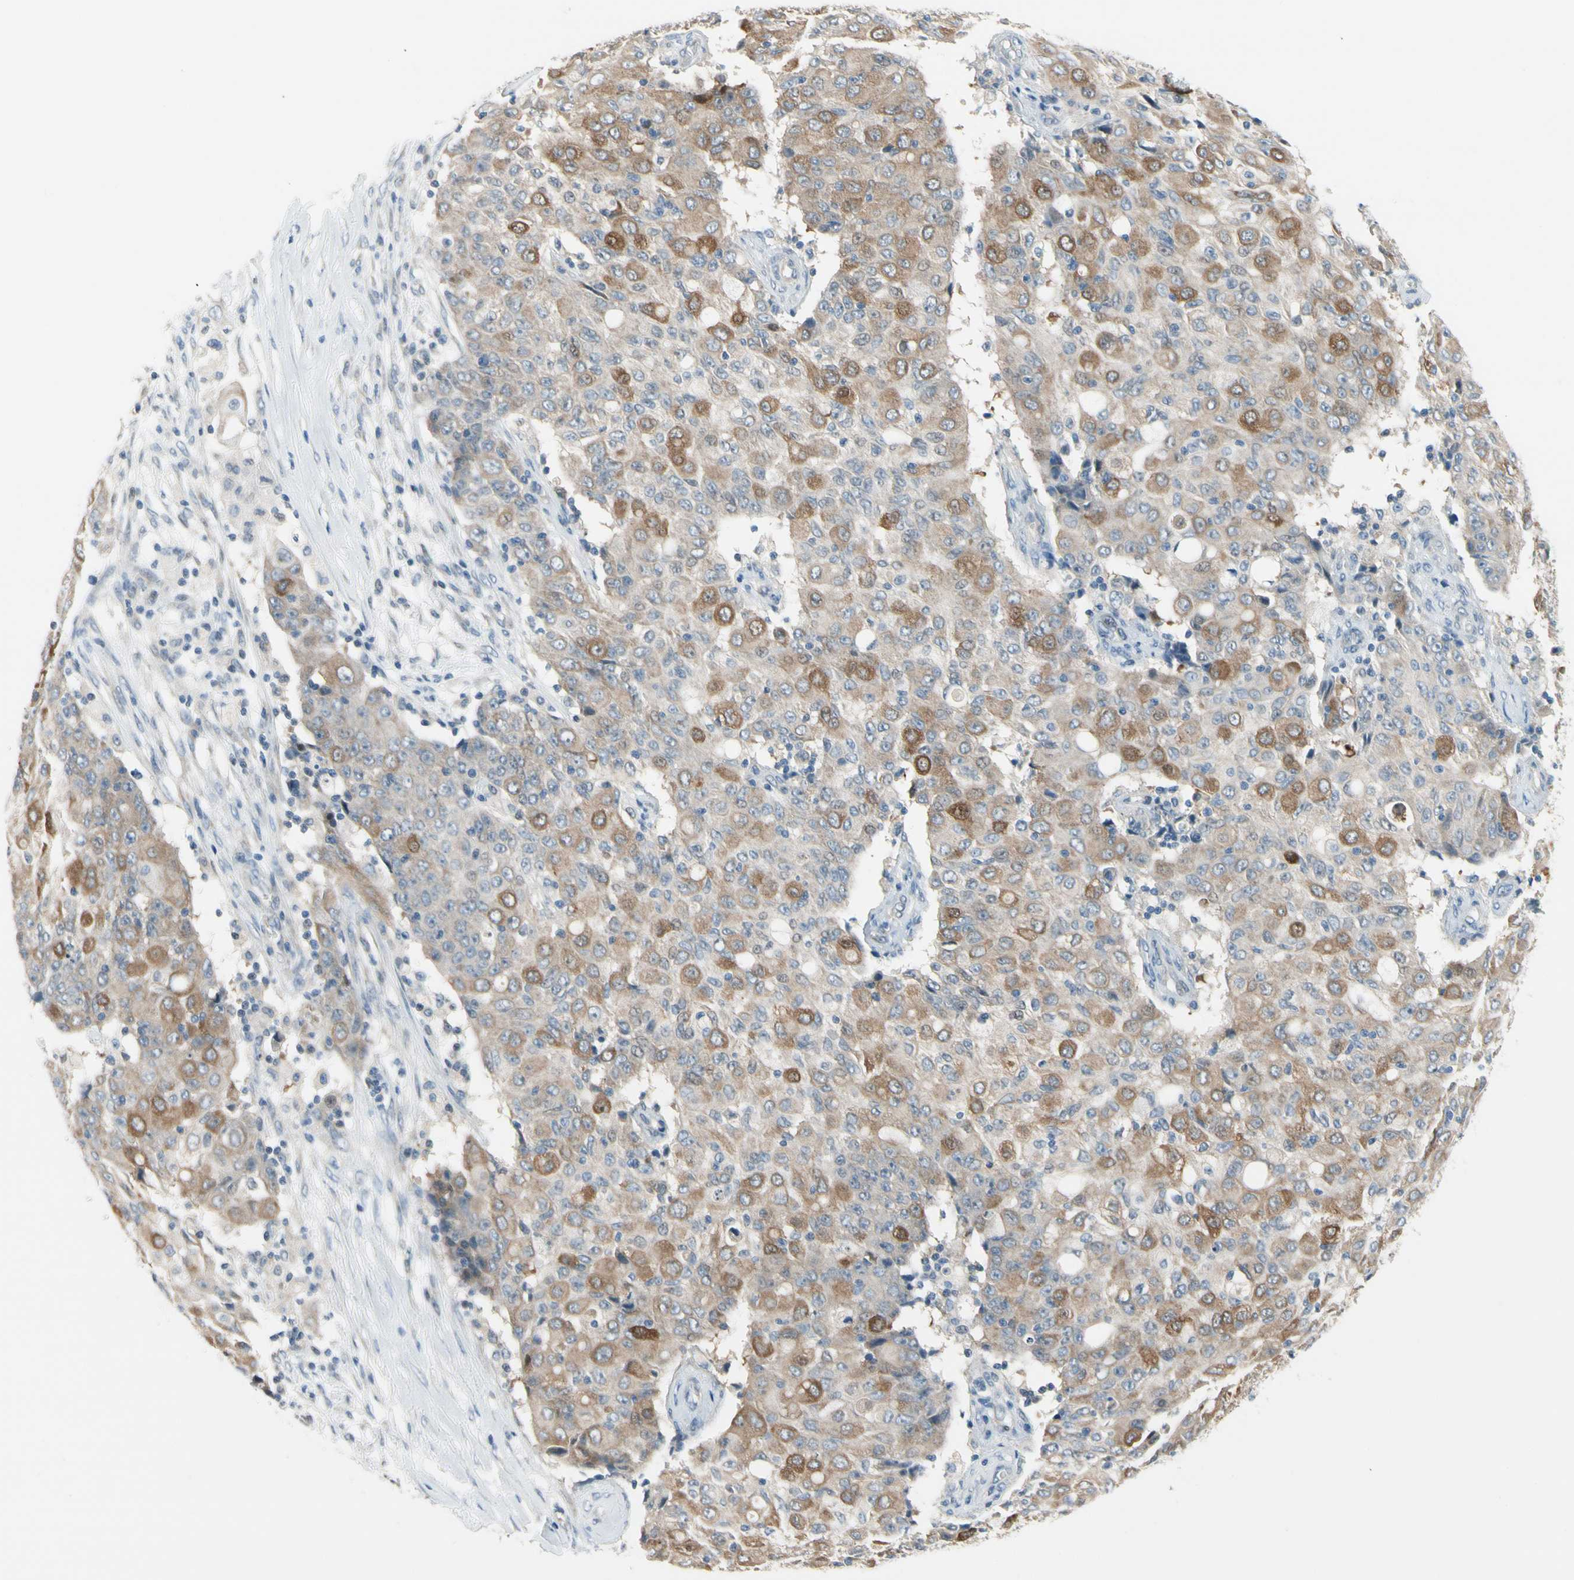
{"staining": {"intensity": "moderate", "quantity": ">75%", "location": "cytoplasmic/membranous"}, "tissue": "ovarian cancer", "cell_type": "Tumor cells", "image_type": "cancer", "snomed": [{"axis": "morphology", "description": "Carcinoma, endometroid"}, {"axis": "topography", "description": "Ovary"}], "caption": "Ovarian cancer was stained to show a protein in brown. There is medium levels of moderate cytoplasmic/membranous staining in approximately >75% of tumor cells.", "gene": "CFAP36", "patient": {"sex": "female", "age": 42}}